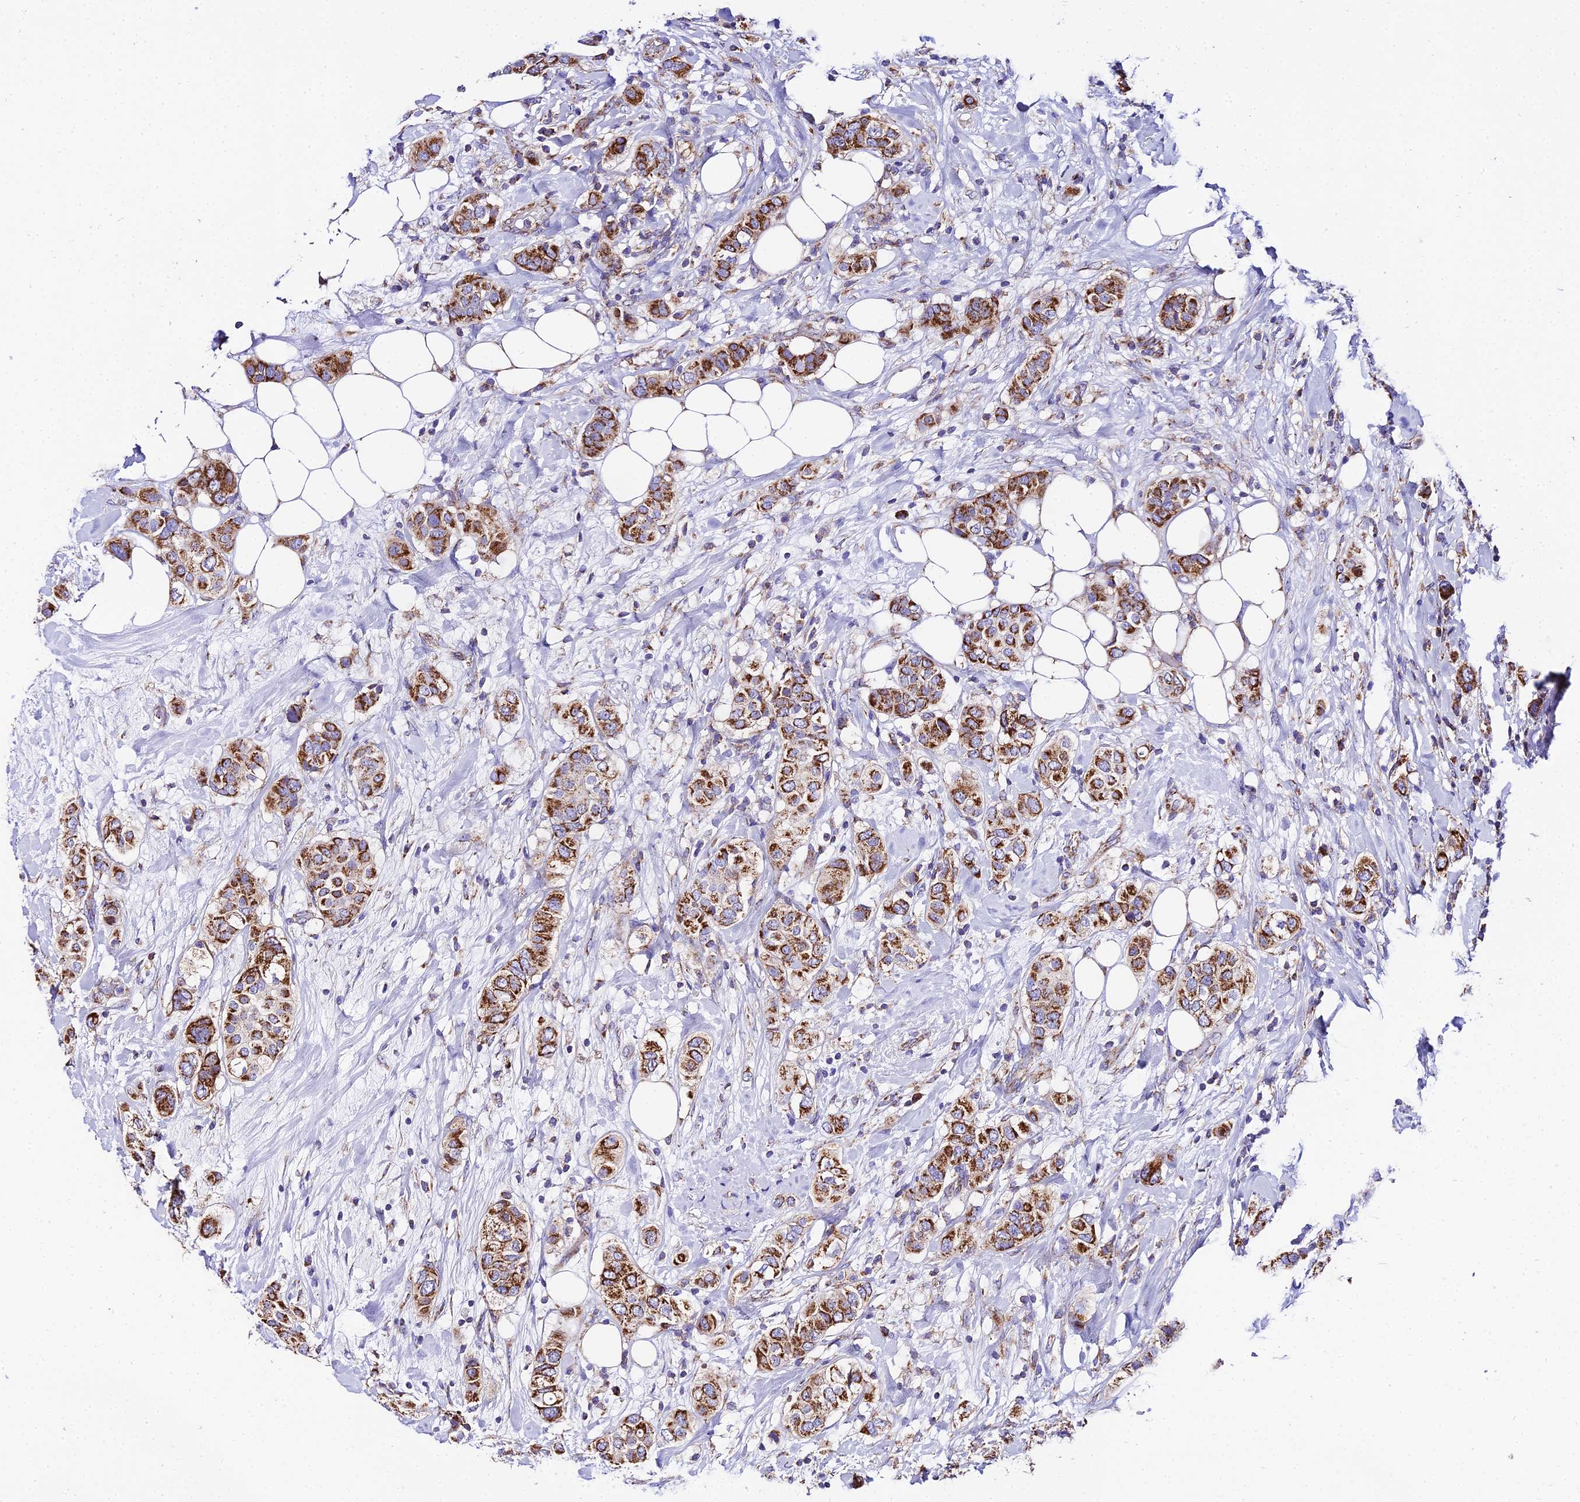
{"staining": {"intensity": "strong", "quantity": ">75%", "location": "cytoplasmic/membranous"}, "tissue": "breast cancer", "cell_type": "Tumor cells", "image_type": "cancer", "snomed": [{"axis": "morphology", "description": "Lobular carcinoma"}, {"axis": "topography", "description": "Breast"}], "caption": "Protein staining by IHC displays strong cytoplasmic/membranous staining in approximately >75% of tumor cells in breast cancer.", "gene": "OCIAD1", "patient": {"sex": "female", "age": 51}}